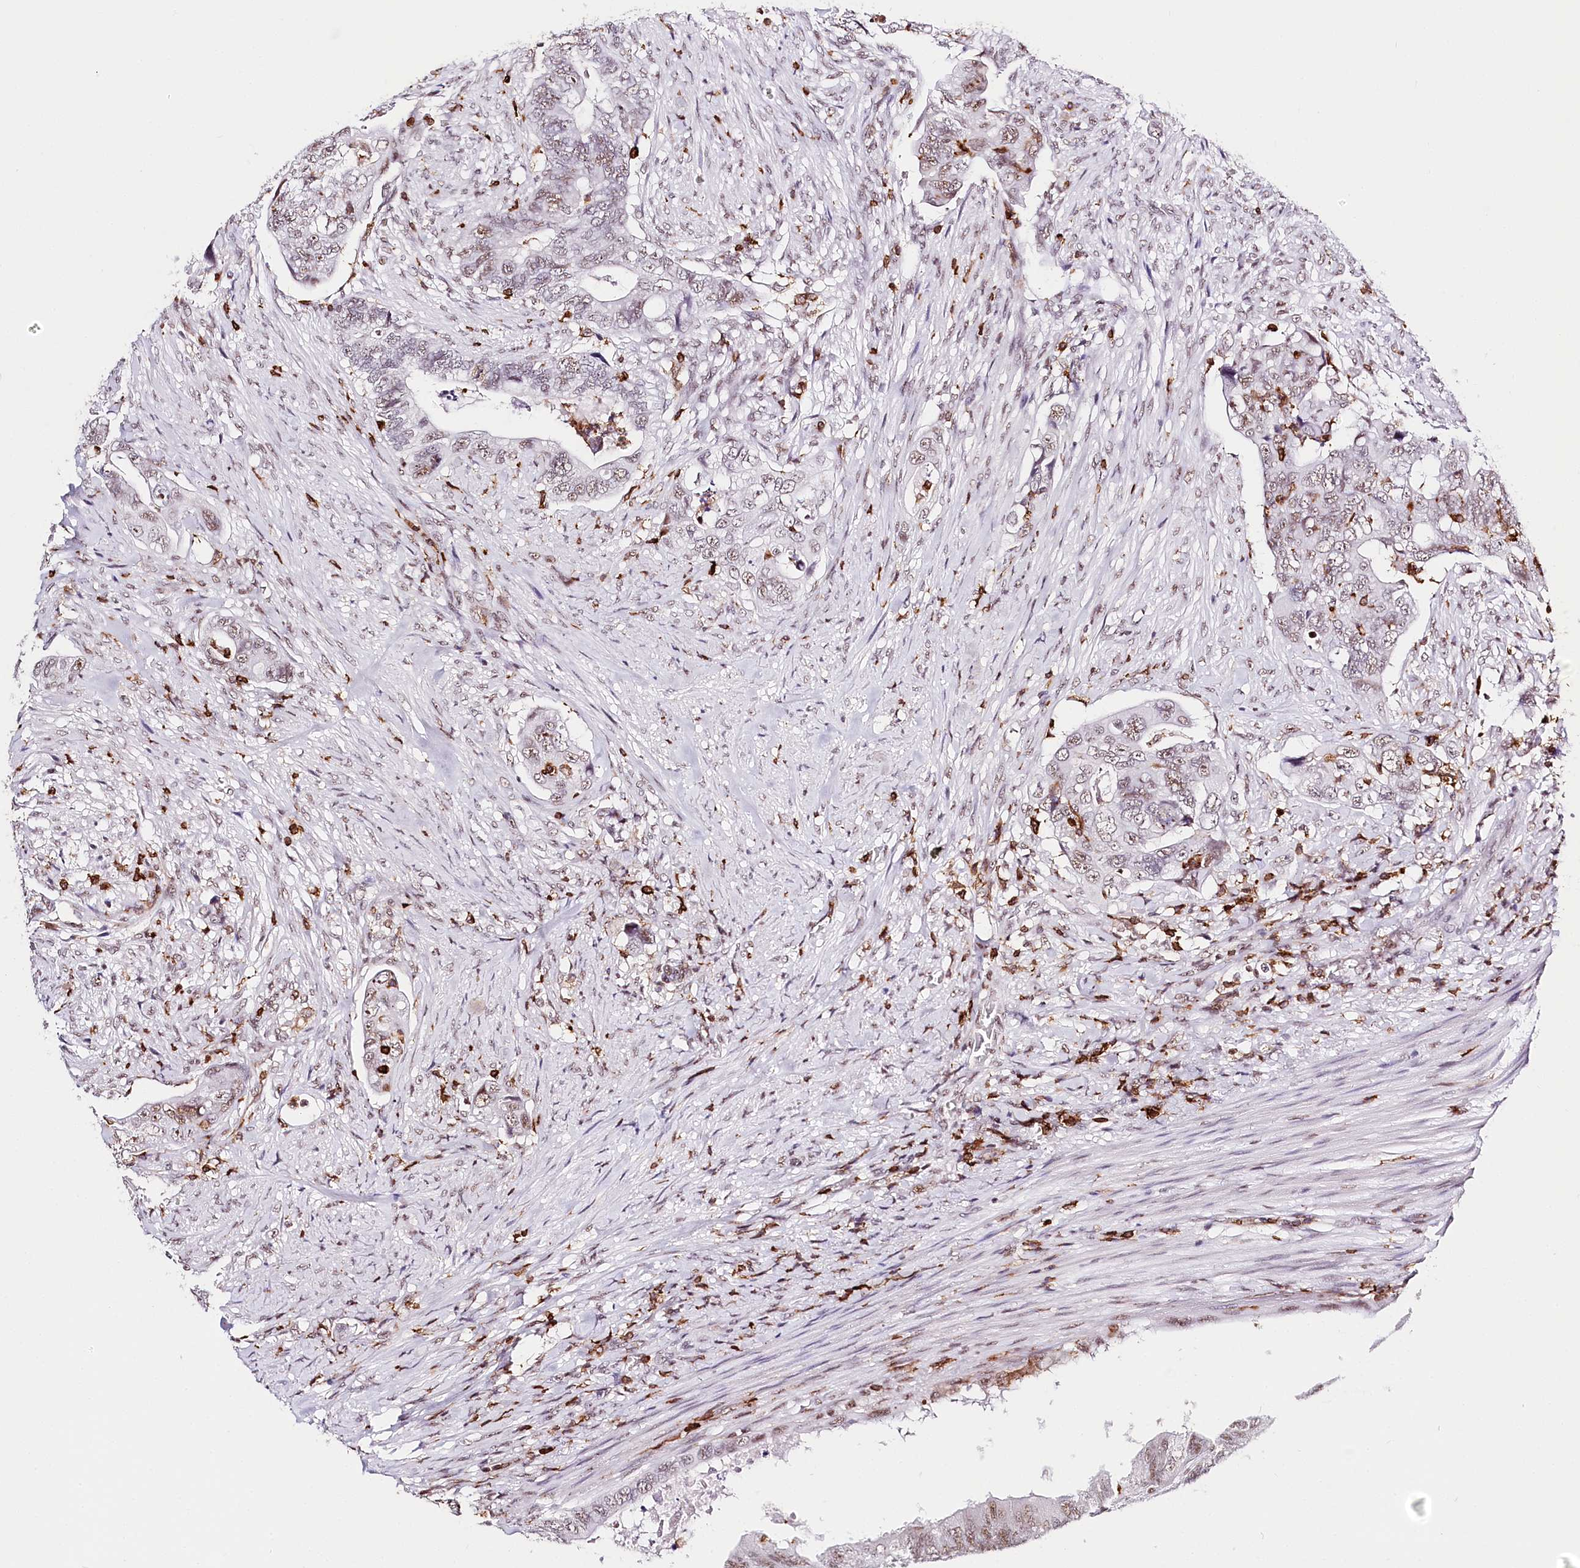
{"staining": {"intensity": "weak", "quantity": "25%-75%", "location": "nuclear"}, "tissue": "colorectal cancer", "cell_type": "Tumor cells", "image_type": "cancer", "snomed": [{"axis": "morphology", "description": "Adenocarcinoma, NOS"}, {"axis": "topography", "description": "Rectum"}], "caption": "Immunohistochemistry (IHC) staining of colorectal cancer (adenocarcinoma), which shows low levels of weak nuclear expression in about 25%-75% of tumor cells indicating weak nuclear protein staining. The staining was performed using DAB (brown) for protein detection and nuclei were counterstained in hematoxylin (blue).", "gene": "BARD1", "patient": {"sex": "male", "age": 63}}